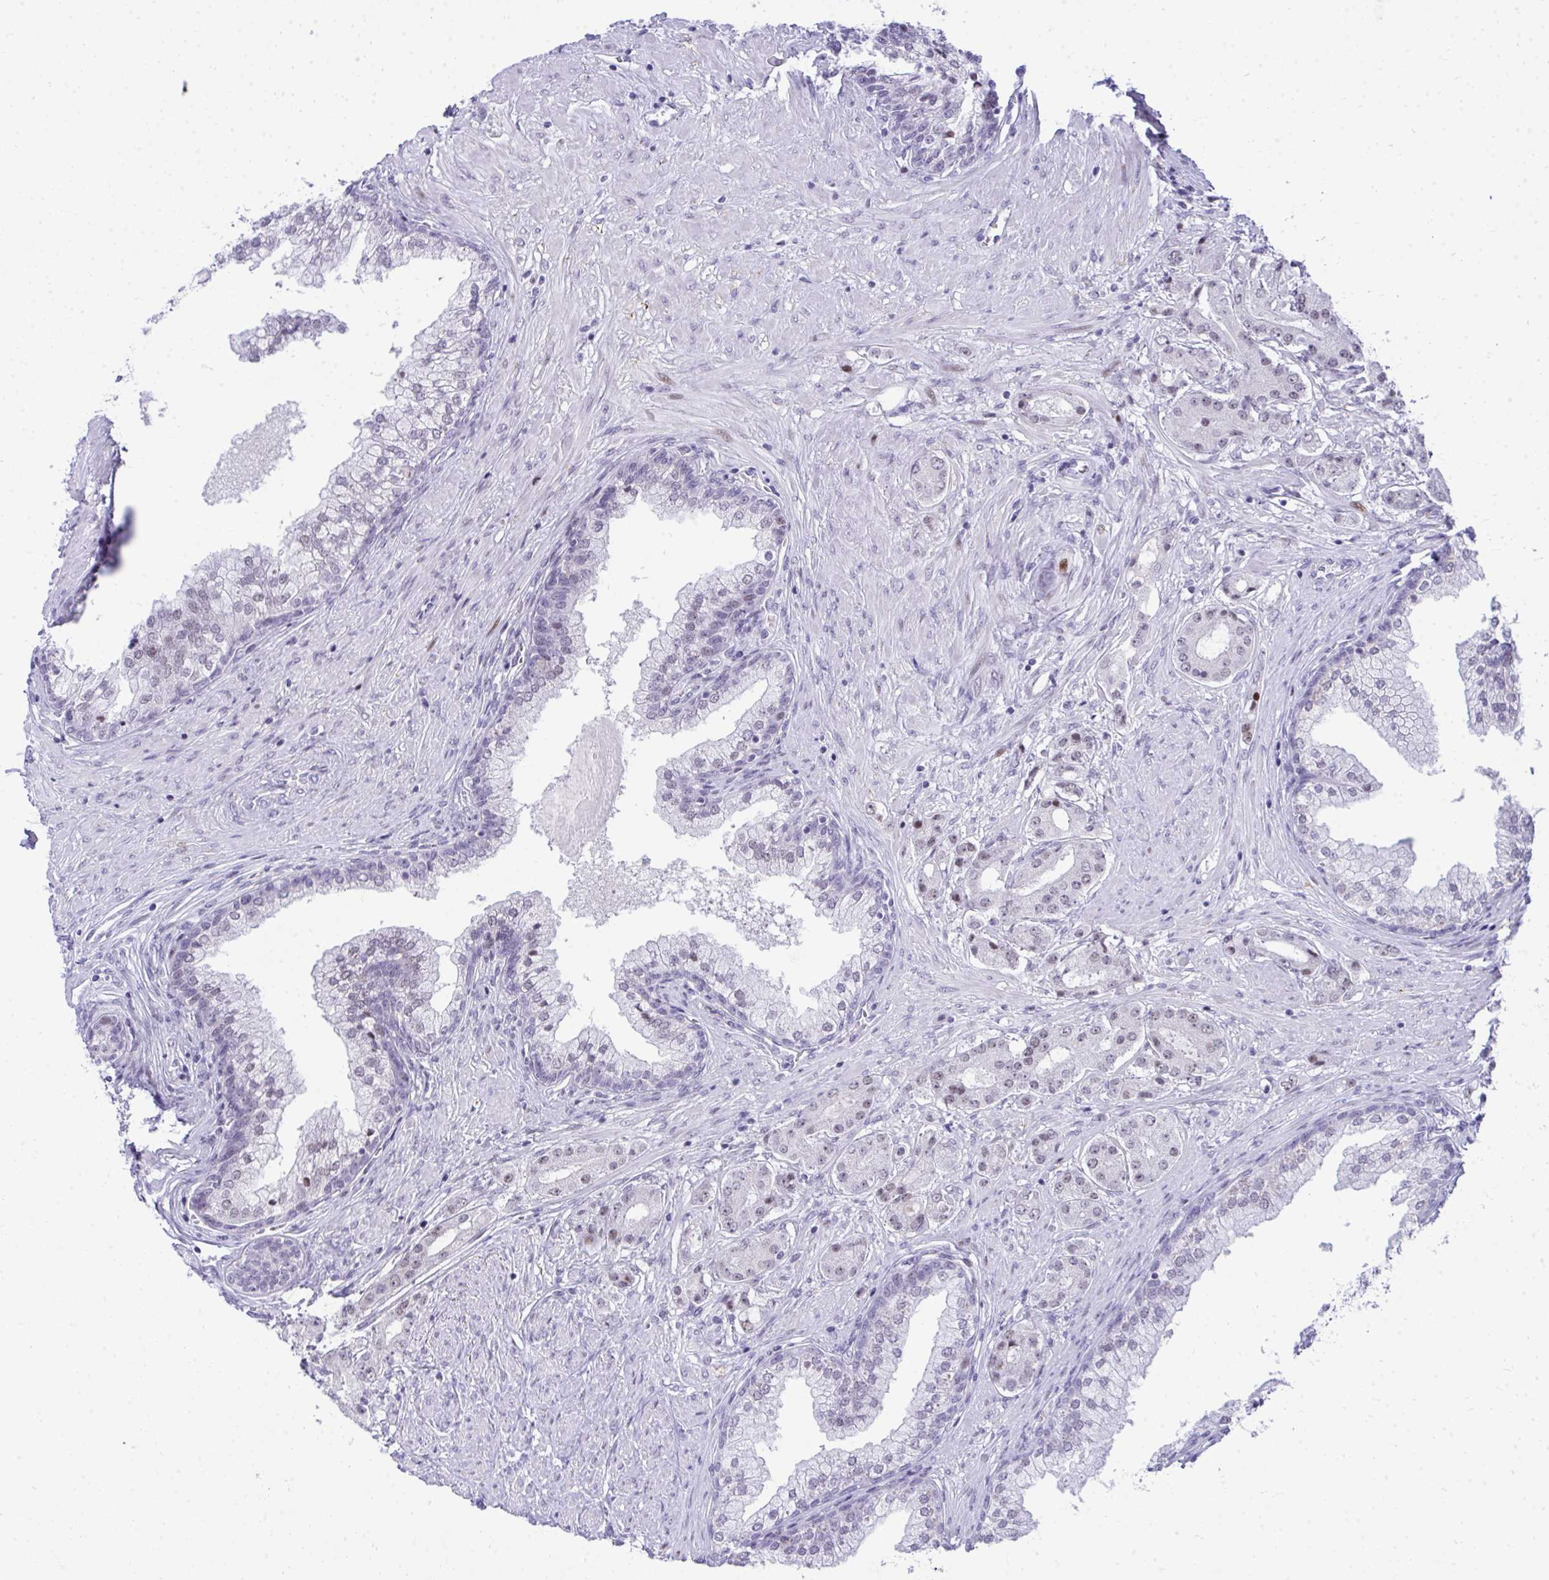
{"staining": {"intensity": "weak", "quantity": "25%-75%", "location": "nuclear"}, "tissue": "prostate cancer", "cell_type": "Tumor cells", "image_type": "cancer", "snomed": [{"axis": "morphology", "description": "Adenocarcinoma, High grade"}, {"axis": "topography", "description": "Prostate"}], "caption": "Prostate adenocarcinoma (high-grade) was stained to show a protein in brown. There is low levels of weak nuclear staining in about 25%-75% of tumor cells.", "gene": "GLDN", "patient": {"sex": "male", "age": 67}}